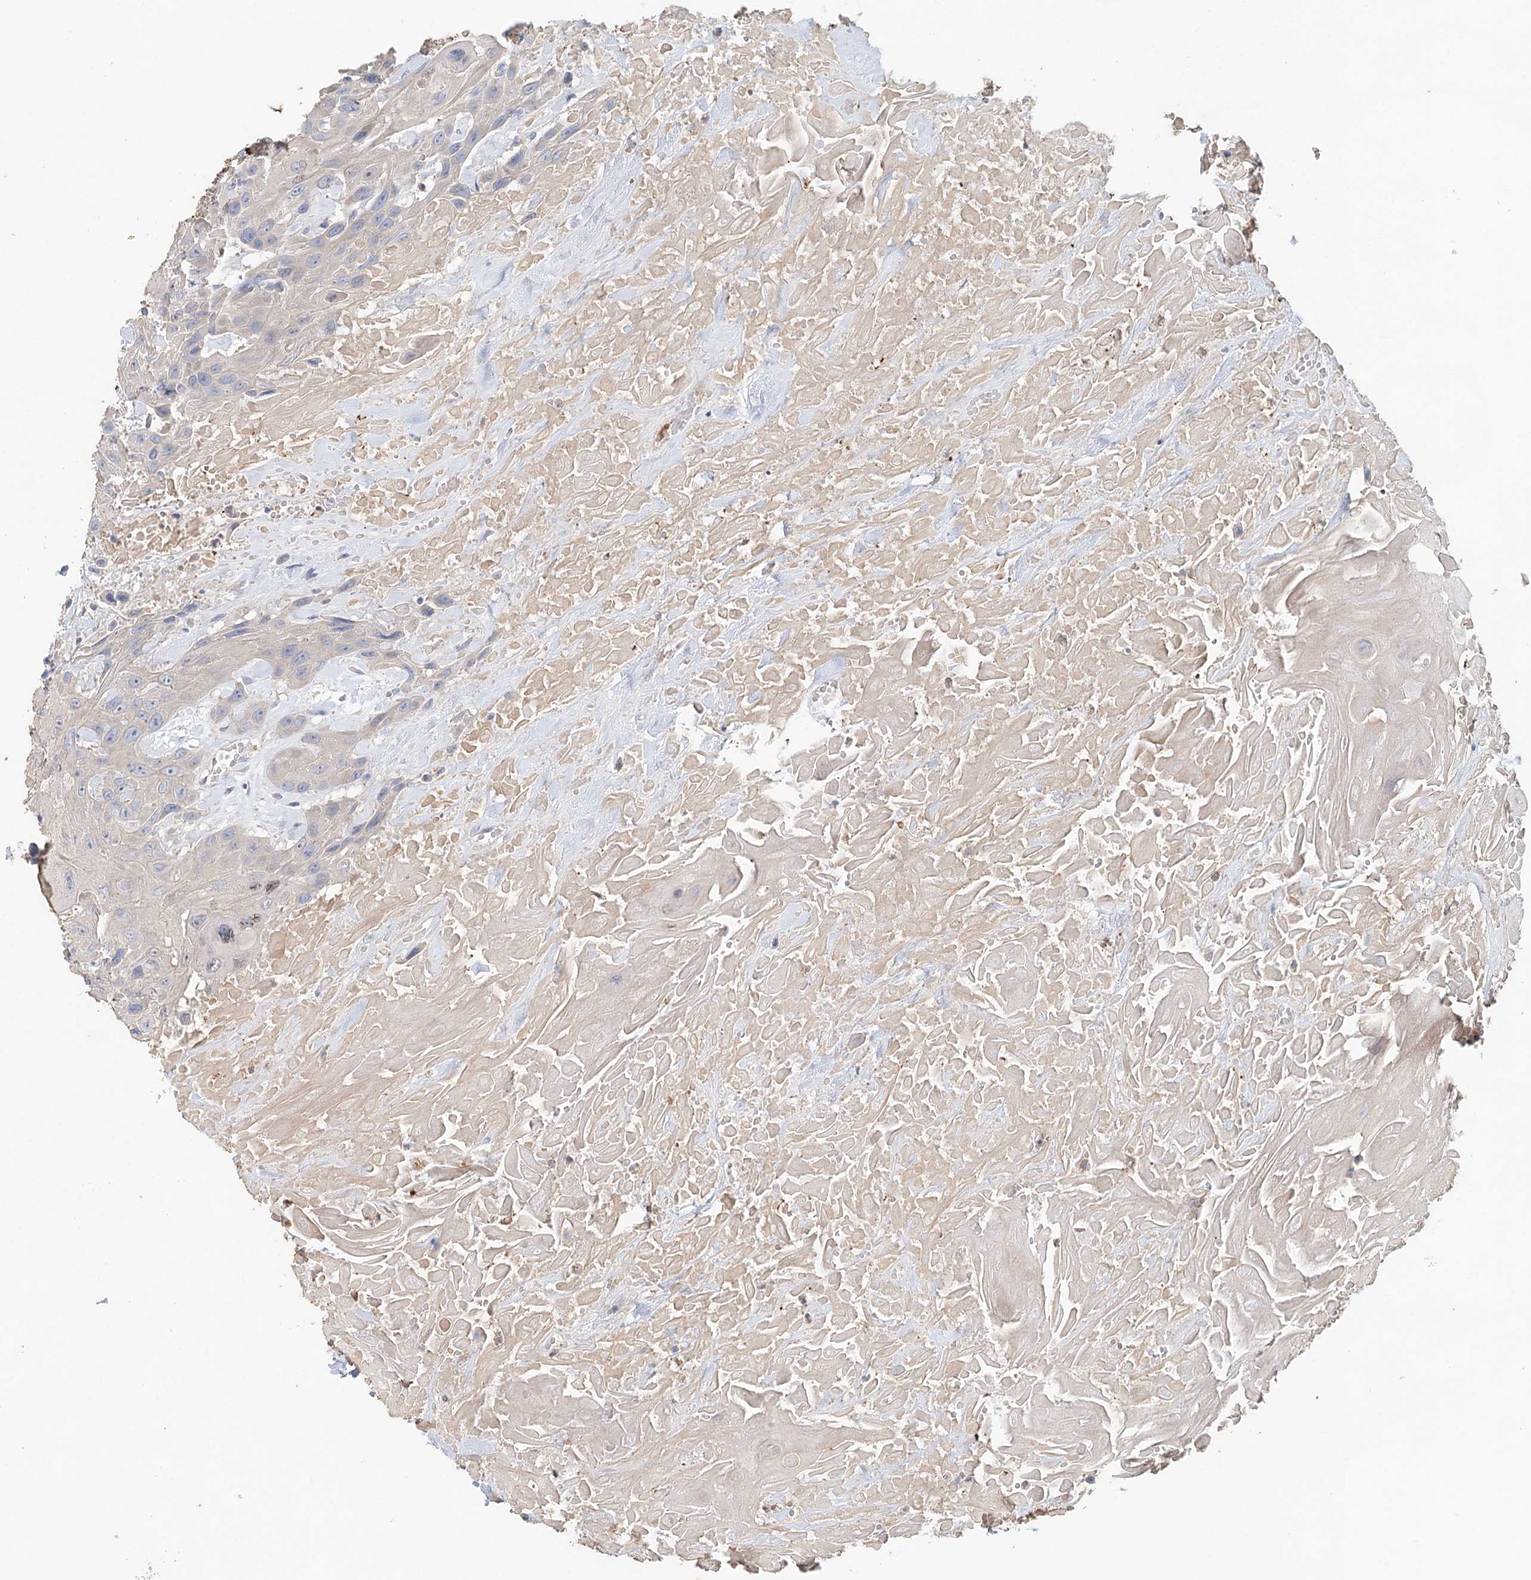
{"staining": {"intensity": "negative", "quantity": "none", "location": "none"}, "tissue": "head and neck cancer", "cell_type": "Tumor cells", "image_type": "cancer", "snomed": [{"axis": "morphology", "description": "Squamous cell carcinoma, NOS"}, {"axis": "topography", "description": "Head-Neck"}], "caption": "Protein analysis of head and neck squamous cell carcinoma demonstrates no significant expression in tumor cells.", "gene": "MYL6B", "patient": {"sex": "male", "age": 81}}